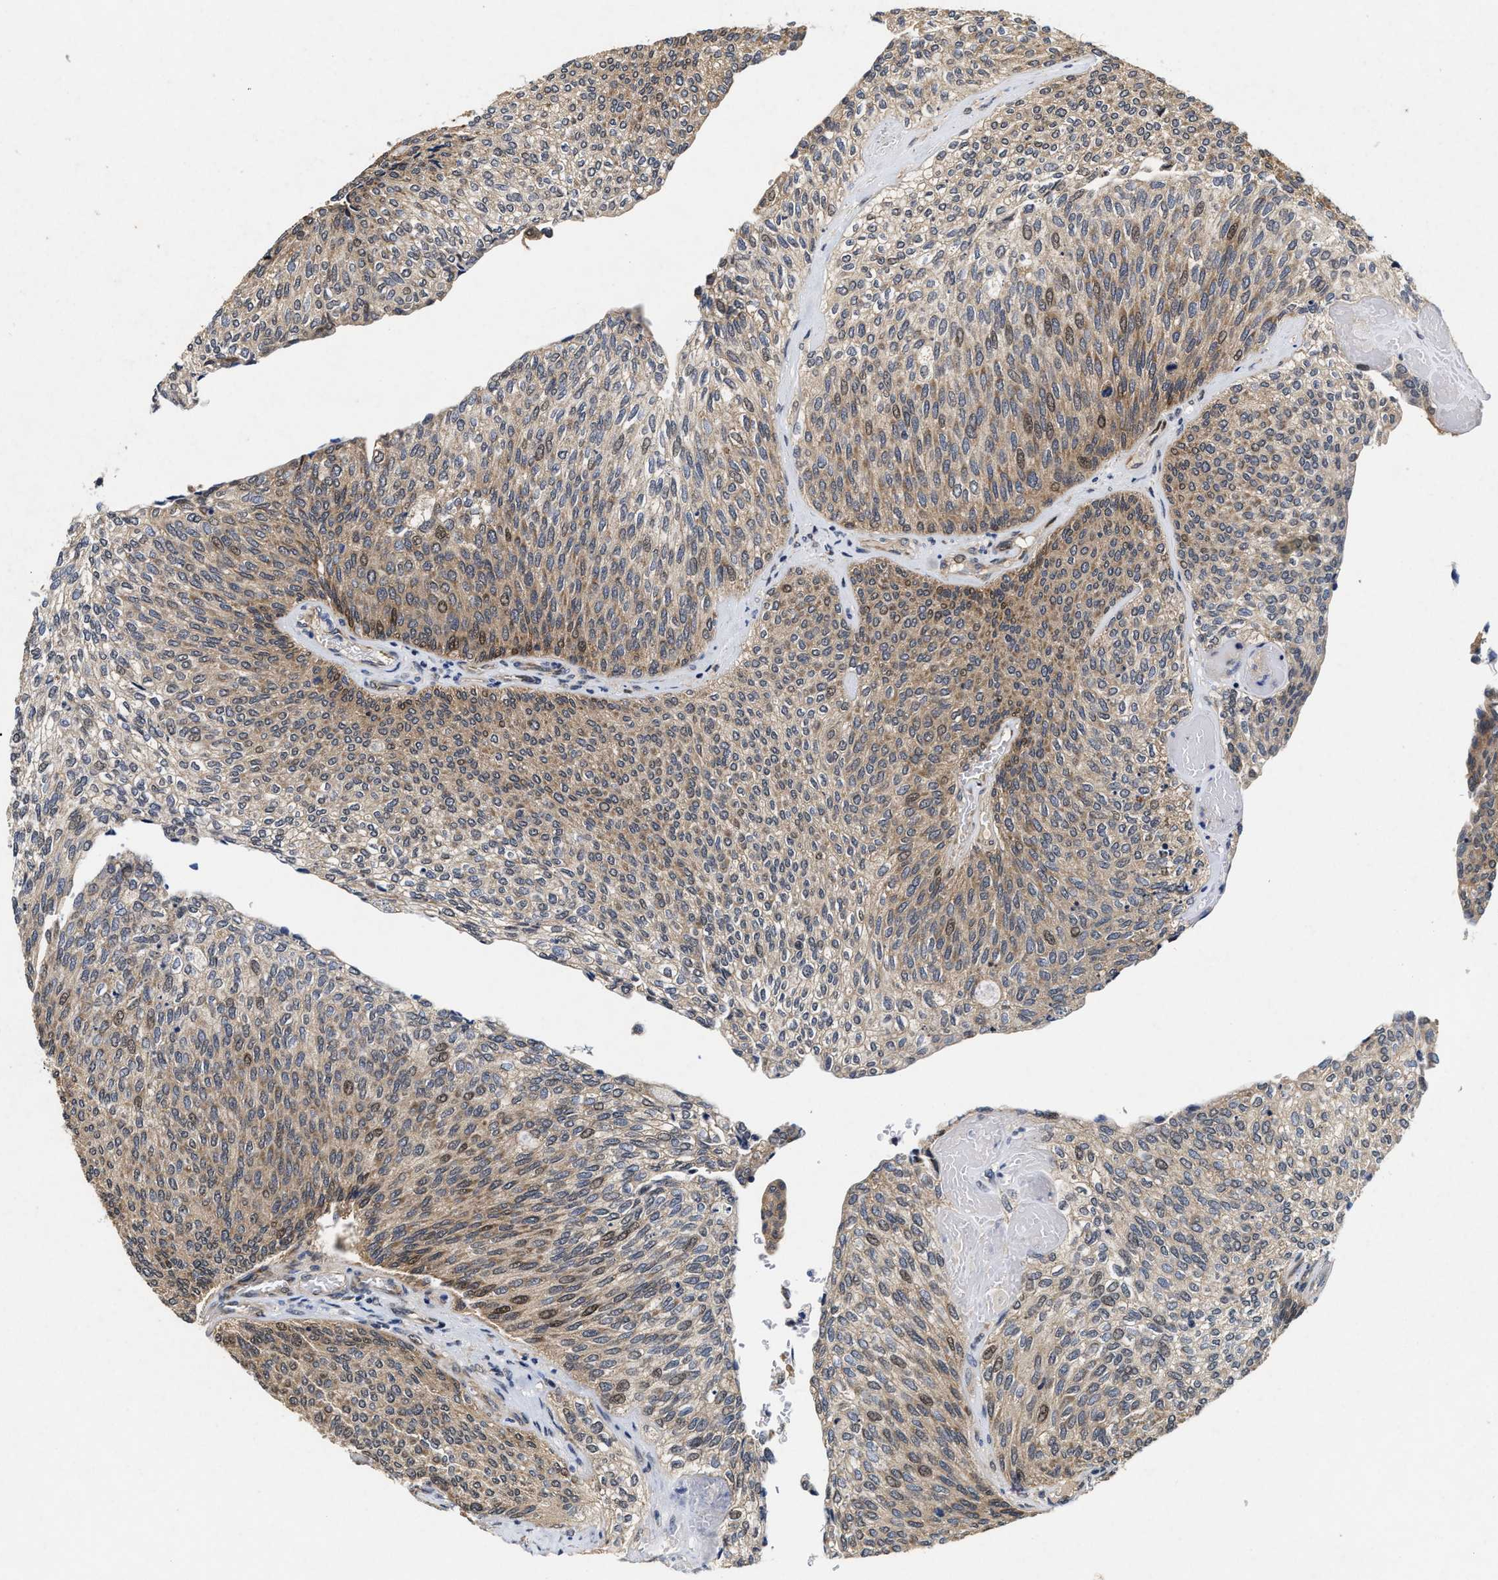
{"staining": {"intensity": "moderate", "quantity": "25%-75%", "location": "cytoplasmic/membranous,nuclear"}, "tissue": "urothelial cancer", "cell_type": "Tumor cells", "image_type": "cancer", "snomed": [{"axis": "morphology", "description": "Urothelial carcinoma, Low grade"}, {"axis": "topography", "description": "Urinary bladder"}], "caption": "Immunohistochemistry histopathology image of neoplastic tissue: human low-grade urothelial carcinoma stained using immunohistochemistry reveals medium levels of moderate protein expression localized specifically in the cytoplasmic/membranous and nuclear of tumor cells, appearing as a cytoplasmic/membranous and nuclear brown color.", "gene": "SCYL2", "patient": {"sex": "female", "age": 79}}